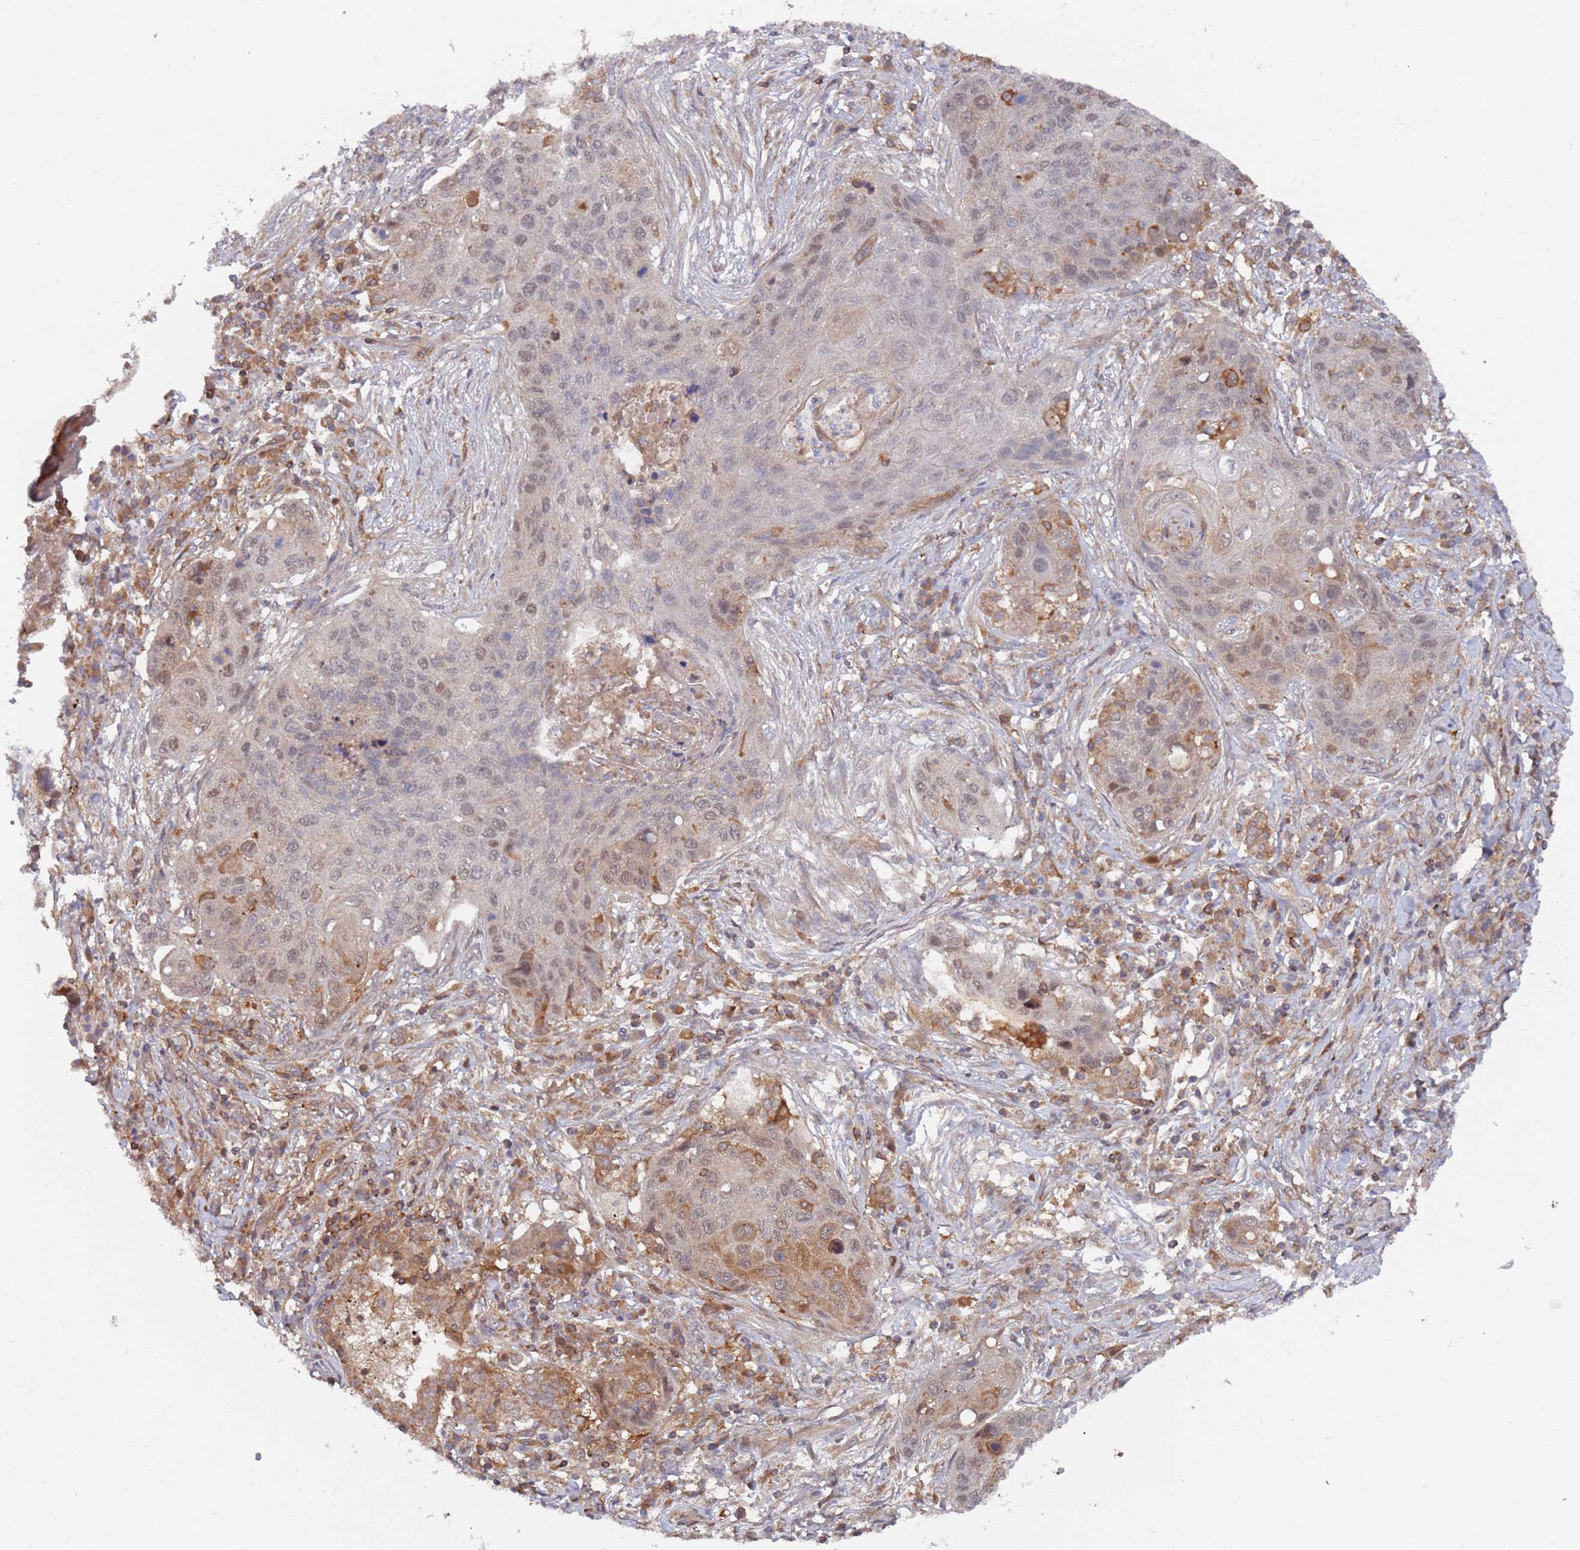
{"staining": {"intensity": "moderate", "quantity": "<25%", "location": "cytoplasmic/membranous,nuclear"}, "tissue": "lung cancer", "cell_type": "Tumor cells", "image_type": "cancer", "snomed": [{"axis": "morphology", "description": "Squamous cell carcinoma, NOS"}, {"axis": "topography", "description": "Lung"}], "caption": "An immunohistochemistry (IHC) image of tumor tissue is shown. Protein staining in brown shows moderate cytoplasmic/membranous and nuclear positivity in lung squamous cell carcinoma within tumor cells.", "gene": "DDX60", "patient": {"sex": "female", "age": 63}}